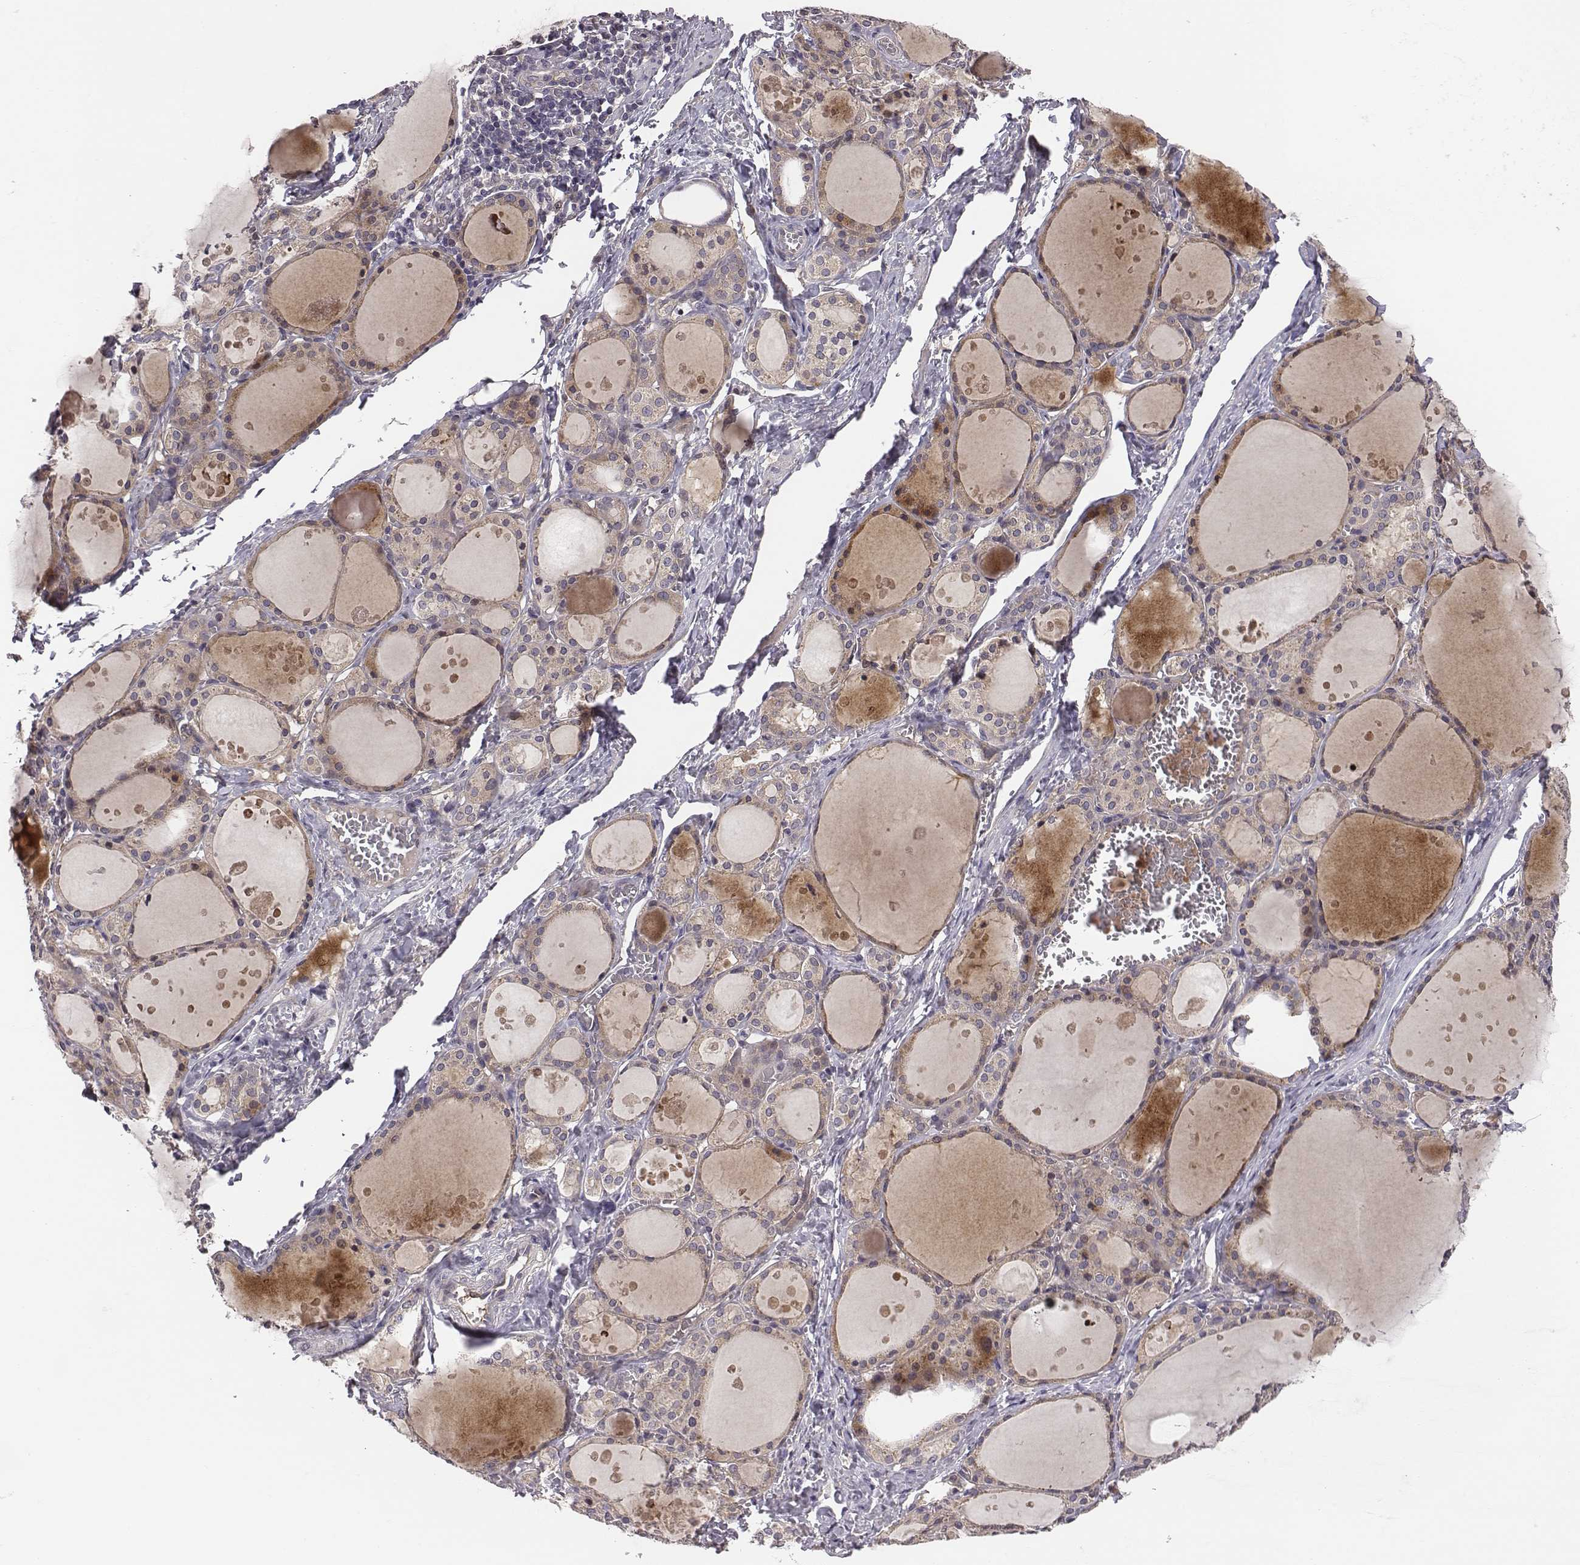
{"staining": {"intensity": "moderate", "quantity": ">75%", "location": "cytoplasmic/membranous"}, "tissue": "thyroid gland", "cell_type": "Glandular cells", "image_type": "normal", "snomed": [{"axis": "morphology", "description": "Normal tissue, NOS"}, {"axis": "topography", "description": "Thyroid gland"}], "caption": "Human thyroid gland stained for a protein (brown) displays moderate cytoplasmic/membranous positive expression in about >75% of glandular cells.", "gene": "SMURF2", "patient": {"sex": "male", "age": 68}}